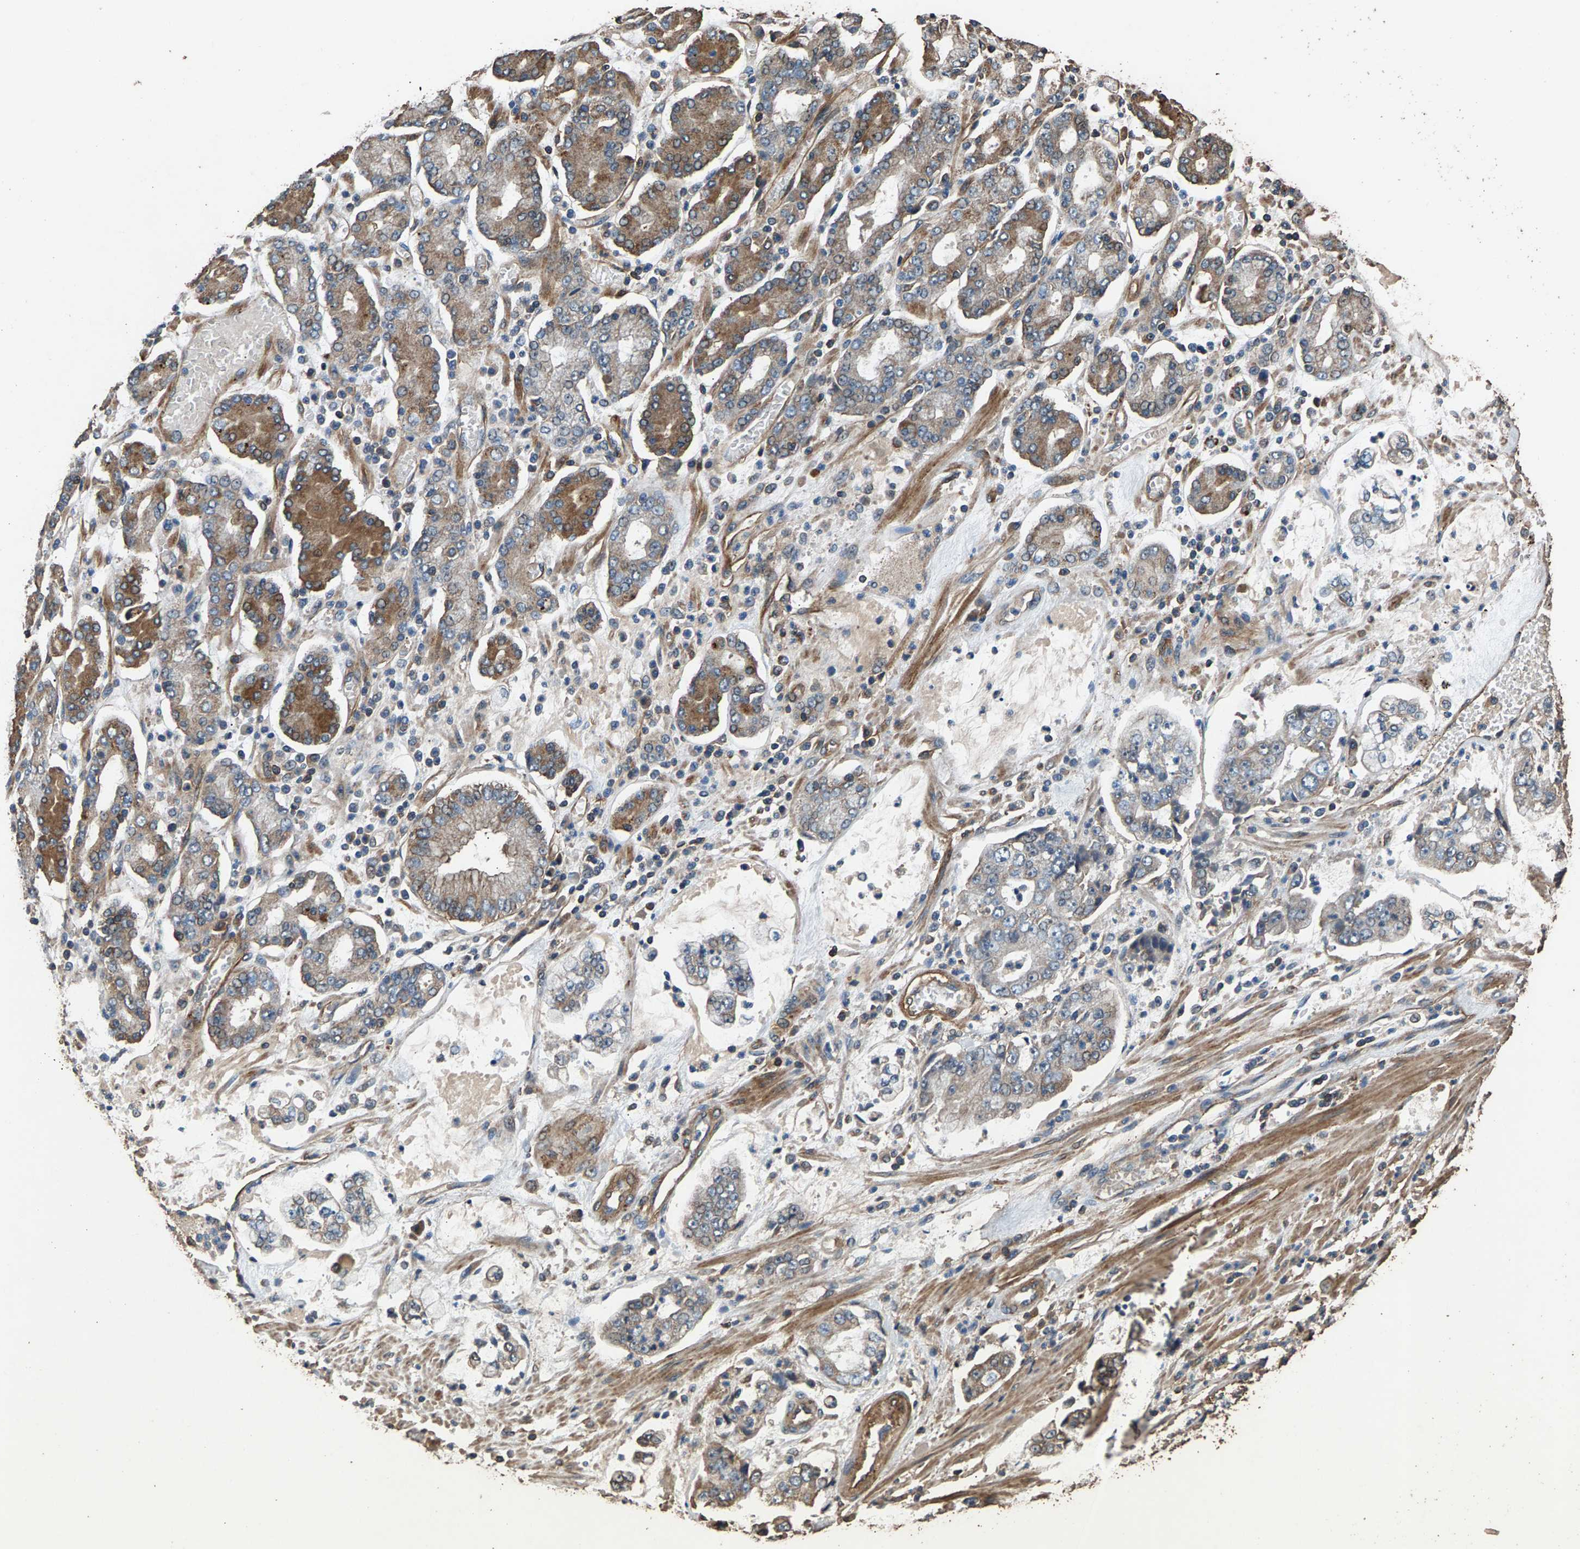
{"staining": {"intensity": "moderate", "quantity": "<25%", "location": "cytoplasmic/membranous"}, "tissue": "stomach cancer", "cell_type": "Tumor cells", "image_type": "cancer", "snomed": [{"axis": "morphology", "description": "Adenocarcinoma, NOS"}, {"axis": "topography", "description": "Stomach"}], "caption": "DAB immunohistochemical staining of human stomach adenocarcinoma displays moderate cytoplasmic/membranous protein staining in about <25% of tumor cells. (DAB (3,3'-diaminobenzidine) IHC, brown staining for protein, blue staining for nuclei).", "gene": "MRPL27", "patient": {"sex": "male", "age": 76}}